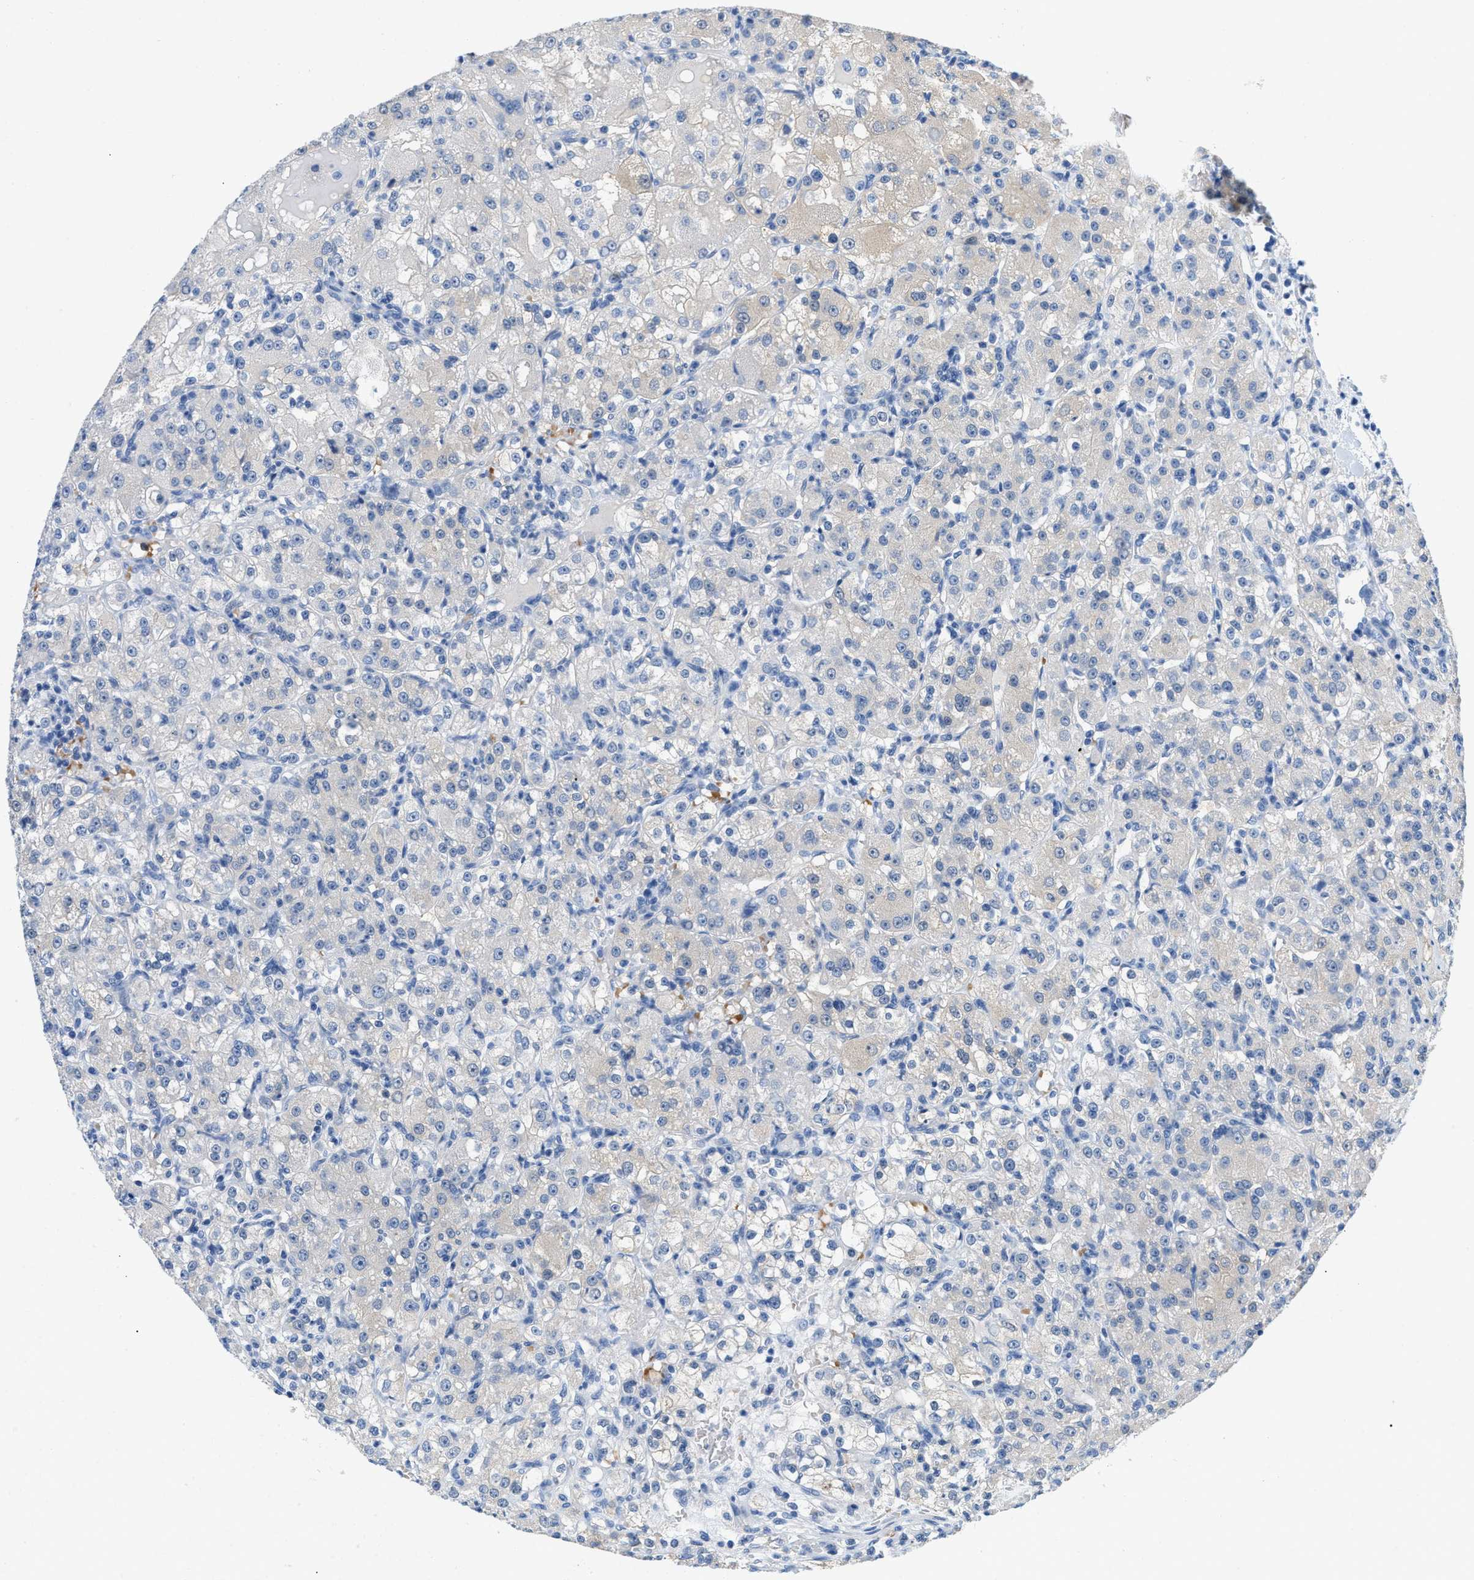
{"staining": {"intensity": "negative", "quantity": "none", "location": "none"}, "tissue": "renal cancer", "cell_type": "Tumor cells", "image_type": "cancer", "snomed": [{"axis": "morphology", "description": "Normal tissue, NOS"}, {"axis": "morphology", "description": "Adenocarcinoma, NOS"}, {"axis": "topography", "description": "Kidney"}], "caption": "Human adenocarcinoma (renal) stained for a protein using immunohistochemistry exhibits no staining in tumor cells.", "gene": "BPGM", "patient": {"sex": "male", "age": 61}}